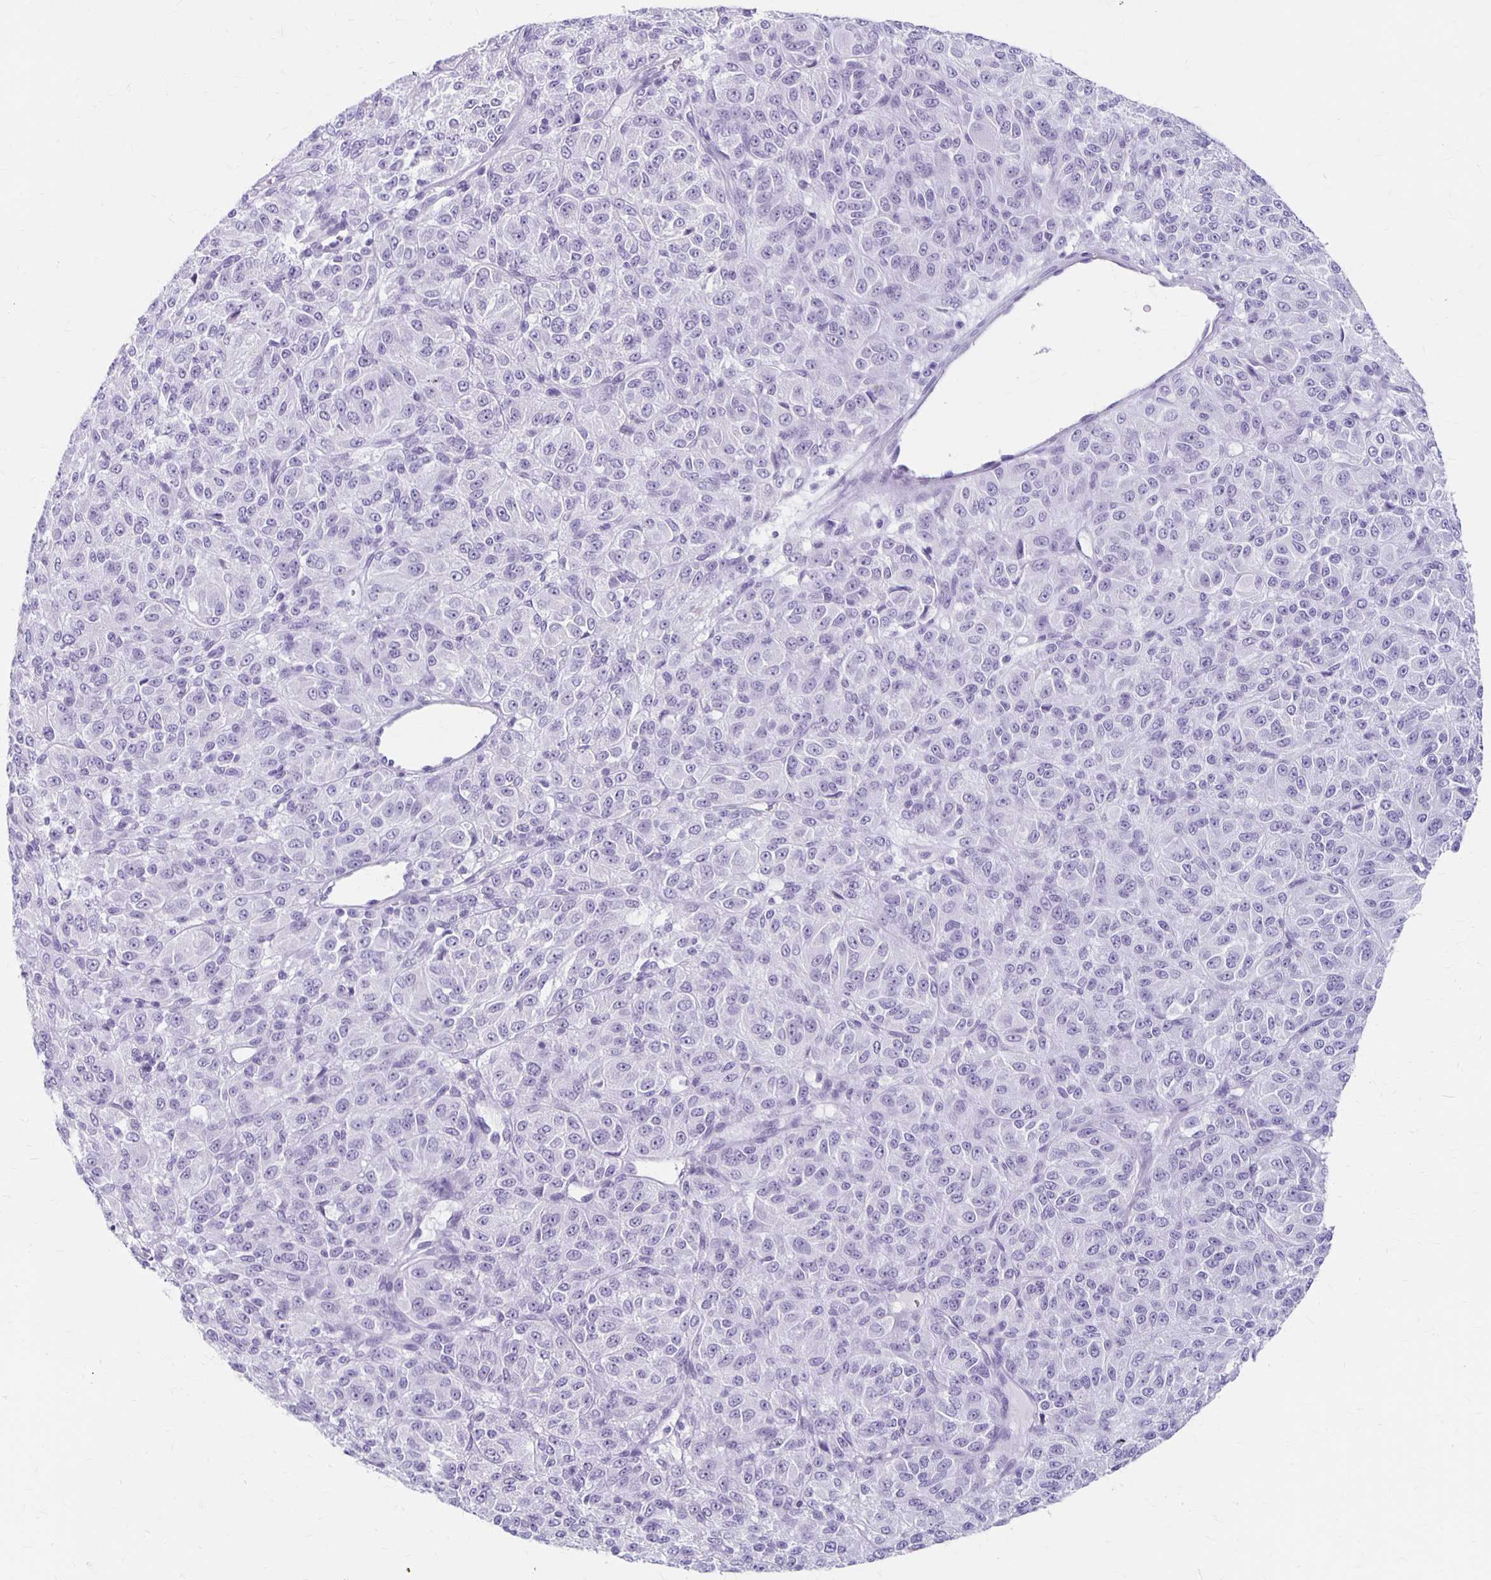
{"staining": {"intensity": "negative", "quantity": "none", "location": "none"}, "tissue": "melanoma", "cell_type": "Tumor cells", "image_type": "cancer", "snomed": [{"axis": "morphology", "description": "Malignant melanoma, Metastatic site"}, {"axis": "topography", "description": "Brain"}], "caption": "This is an immunohistochemistry image of melanoma. There is no expression in tumor cells.", "gene": "MAGEC2", "patient": {"sex": "female", "age": 56}}